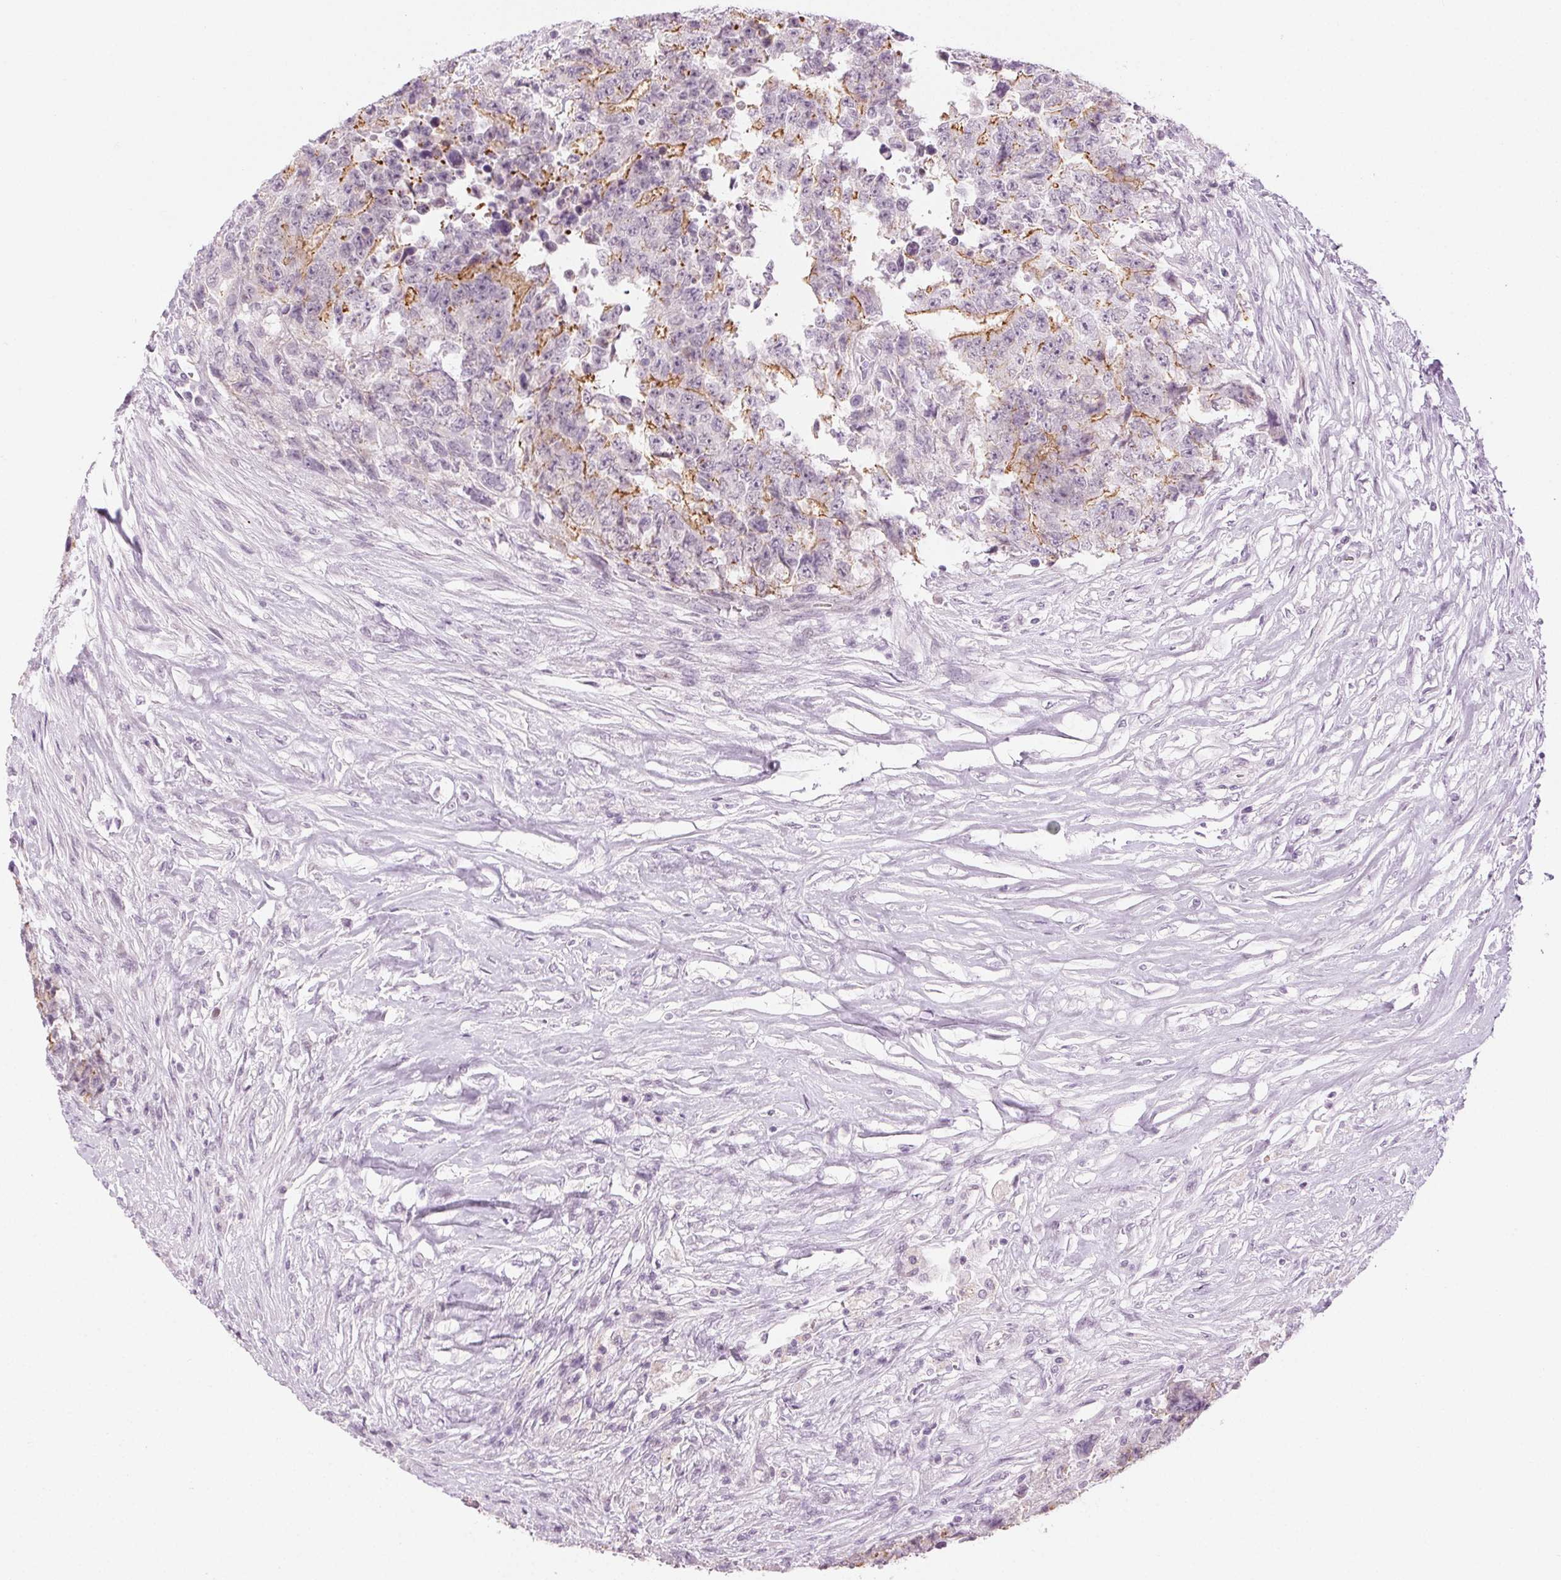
{"staining": {"intensity": "moderate", "quantity": "<25%", "location": "cytoplasmic/membranous"}, "tissue": "testis cancer", "cell_type": "Tumor cells", "image_type": "cancer", "snomed": [{"axis": "morphology", "description": "Carcinoma, Embryonal, NOS"}, {"axis": "topography", "description": "Testis"}], "caption": "Embryonal carcinoma (testis) stained with a protein marker demonstrates moderate staining in tumor cells.", "gene": "AIF1L", "patient": {"sex": "male", "age": 24}}